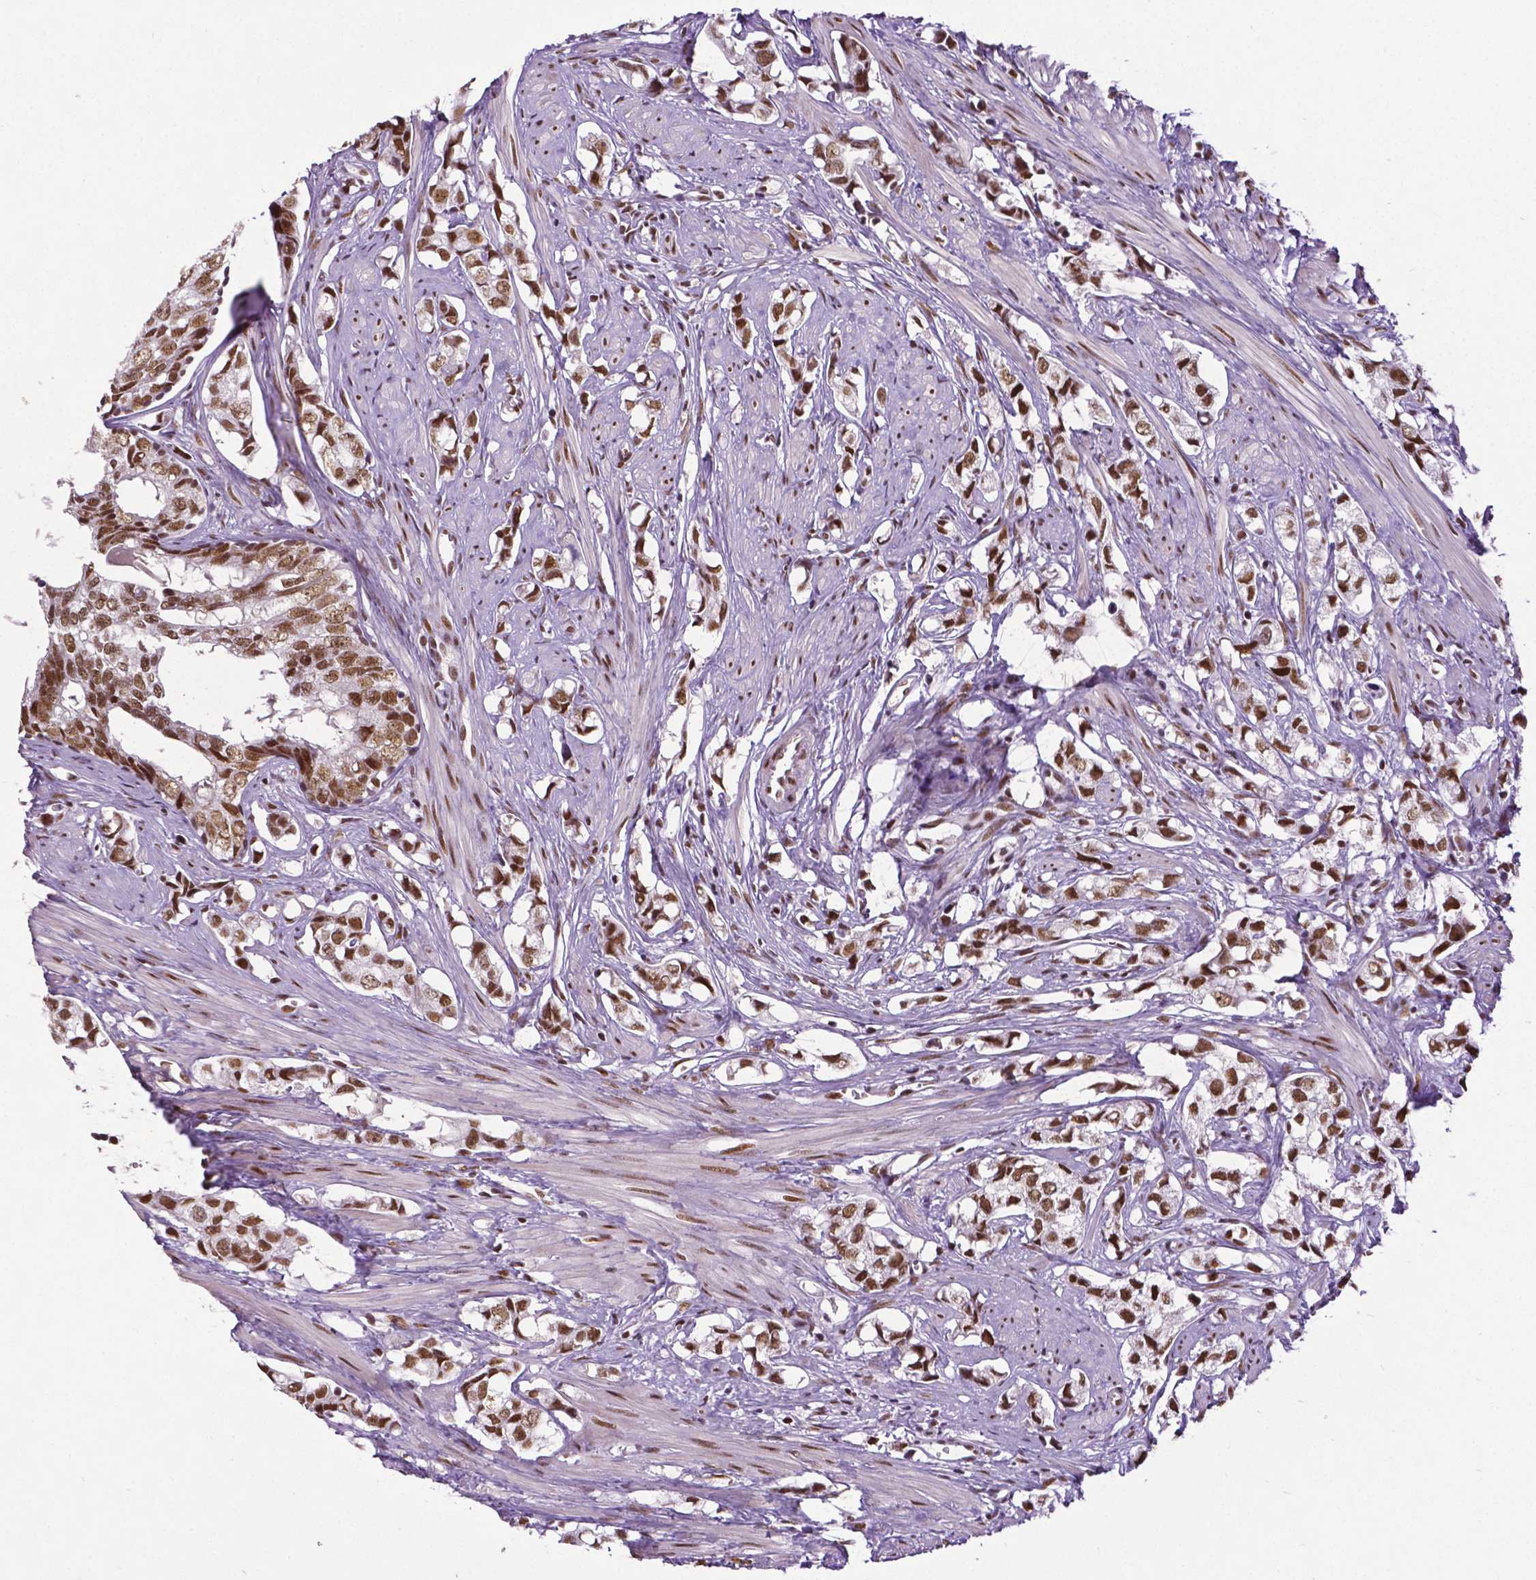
{"staining": {"intensity": "moderate", "quantity": ">75%", "location": "nuclear"}, "tissue": "prostate cancer", "cell_type": "Tumor cells", "image_type": "cancer", "snomed": [{"axis": "morphology", "description": "Adenocarcinoma, High grade"}, {"axis": "topography", "description": "Prostate"}], "caption": "This histopathology image displays immunohistochemistry staining of human adenocarcinoma (high-grade) (prostate), with medium moderate nuclear staining in approximately >75% of tumor cells.", "gene": "REST", "patient": {"sex": "male", "age": 58}}